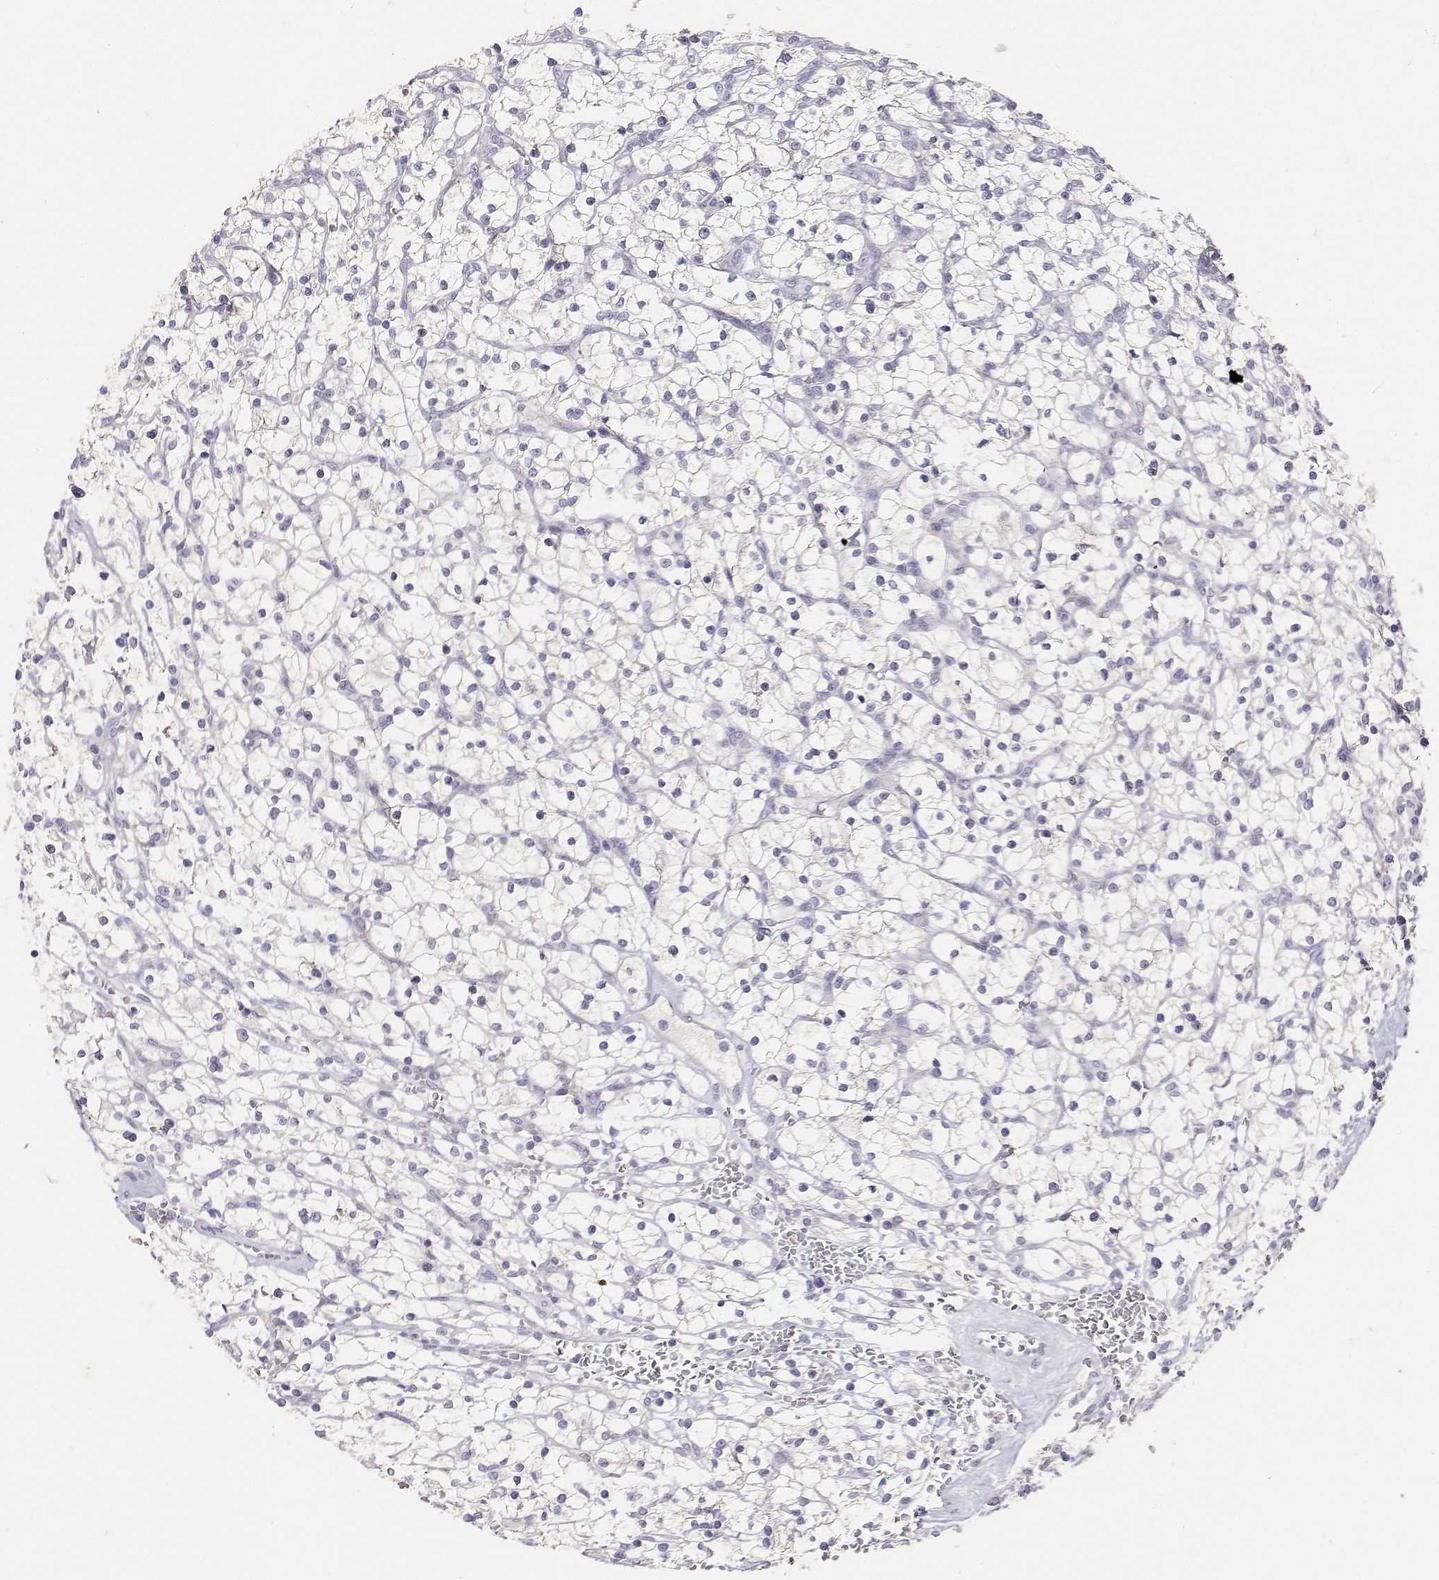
{"staining": {"intensity": "negative", "quantity": "none", "location": "none"}, "tissue": "renal cancer", "cell_type": "Tumor cells", "image_type": "cancer", "snomed": [{"axis": "morphology", "description": "Adenocarcinoma, NOS"}, {"axis": "topography", "description": "Kidney"}], "caption": "High power microscopy image of an immunohistochemistry histopathology image of renal cancer, revealing no significant expression in tumor cells.", "gene": "PAEP", "patient": {"sex": "female", "age": 64}}